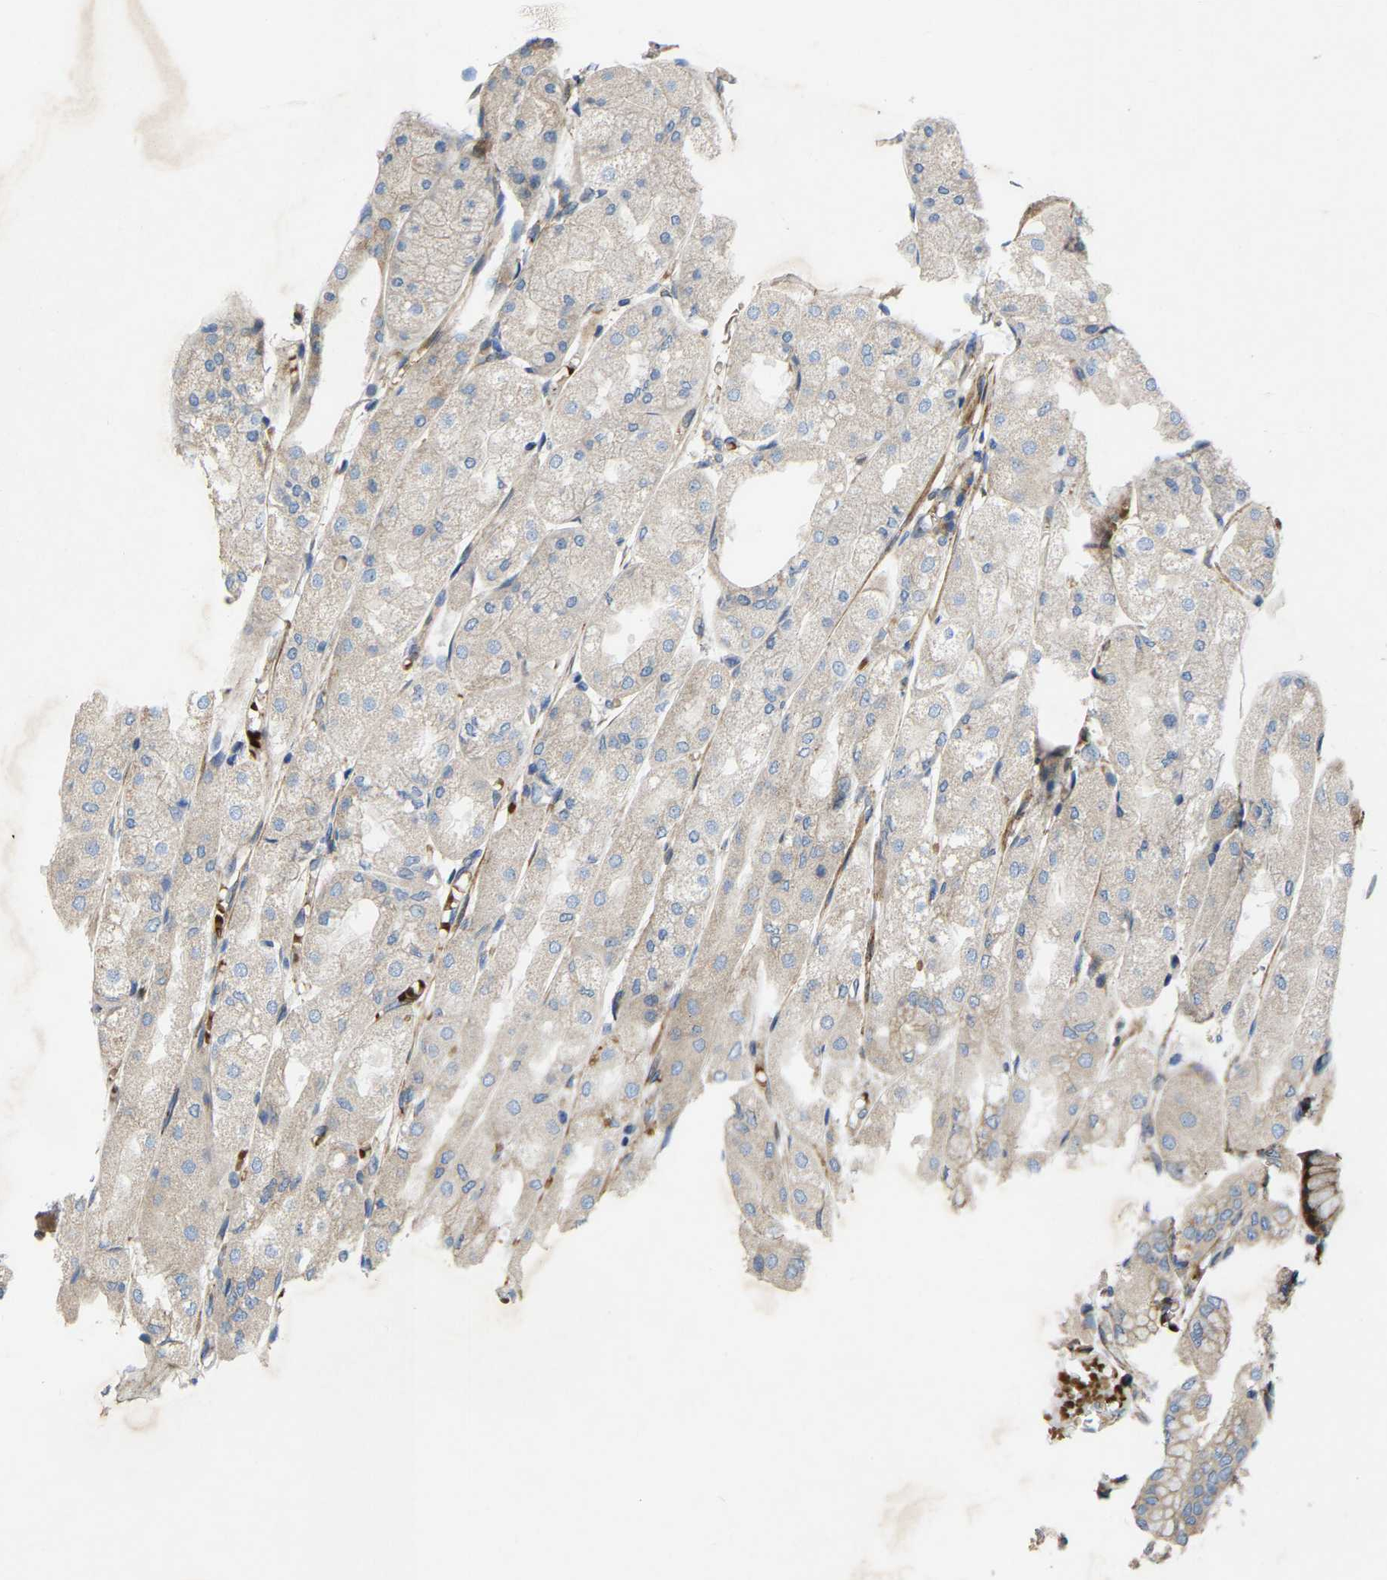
{"staining": {"intensity": "weak", "quantity": "<25%", "location": "cytoplasmic/membranous"}, "tissue": "stomach", "cell_type": "Glandular cells", "image_type": "normal", "snomed": [{"axis": "morphology", "description": "Normal tissue, NOS"}, {"axis": "topography", "description": "Stomach, upper"}], "caption": "This is an immunohistochemistry (IHC) micrograph of benign human stomach. There is no positivity in glandular cells.", "gene": "TOR1B", "patient": {"sex": "male", "age": 72}}